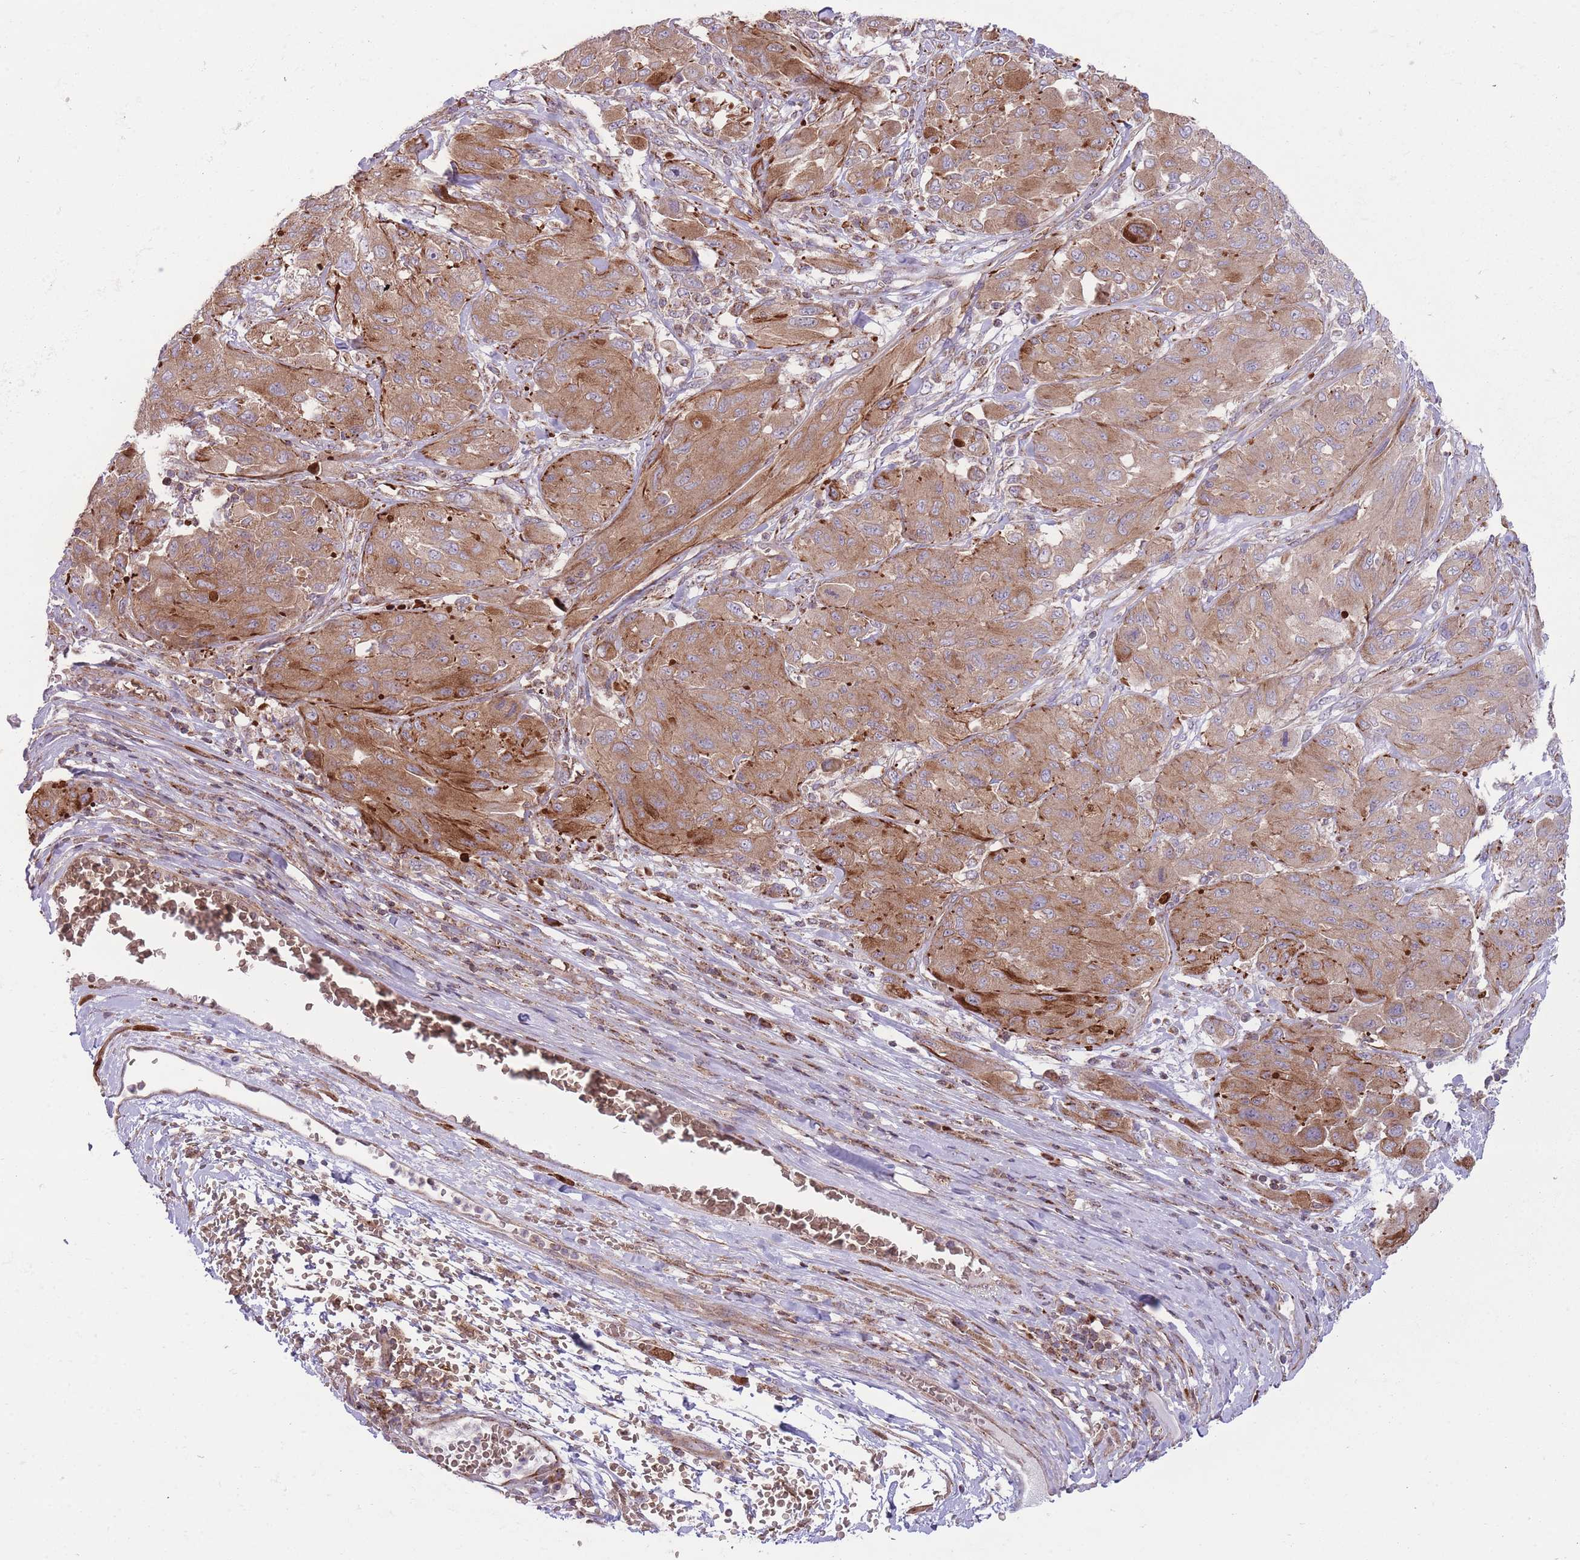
{"staining": {"intensity": "moderate", "quantity": ">75%", "location": "cytoplasmic/membranous"}, "tissue": "melanoma", "cell_type": "Tumor cells", "image_type": "cancer", "snomed": [{"axis": "morphology", "description": "Malignant melanoma, NOS"}, {"axis": "topography", "description": "Skin"}], "caption": "About >75% of tumor cells in melanoma show moderate cytoplasmic/membranous protein staining as visualized by brown immunohistochemical staining.", "gene": "ANKRD10", "patient": {"sex": "female", "age": 91}}